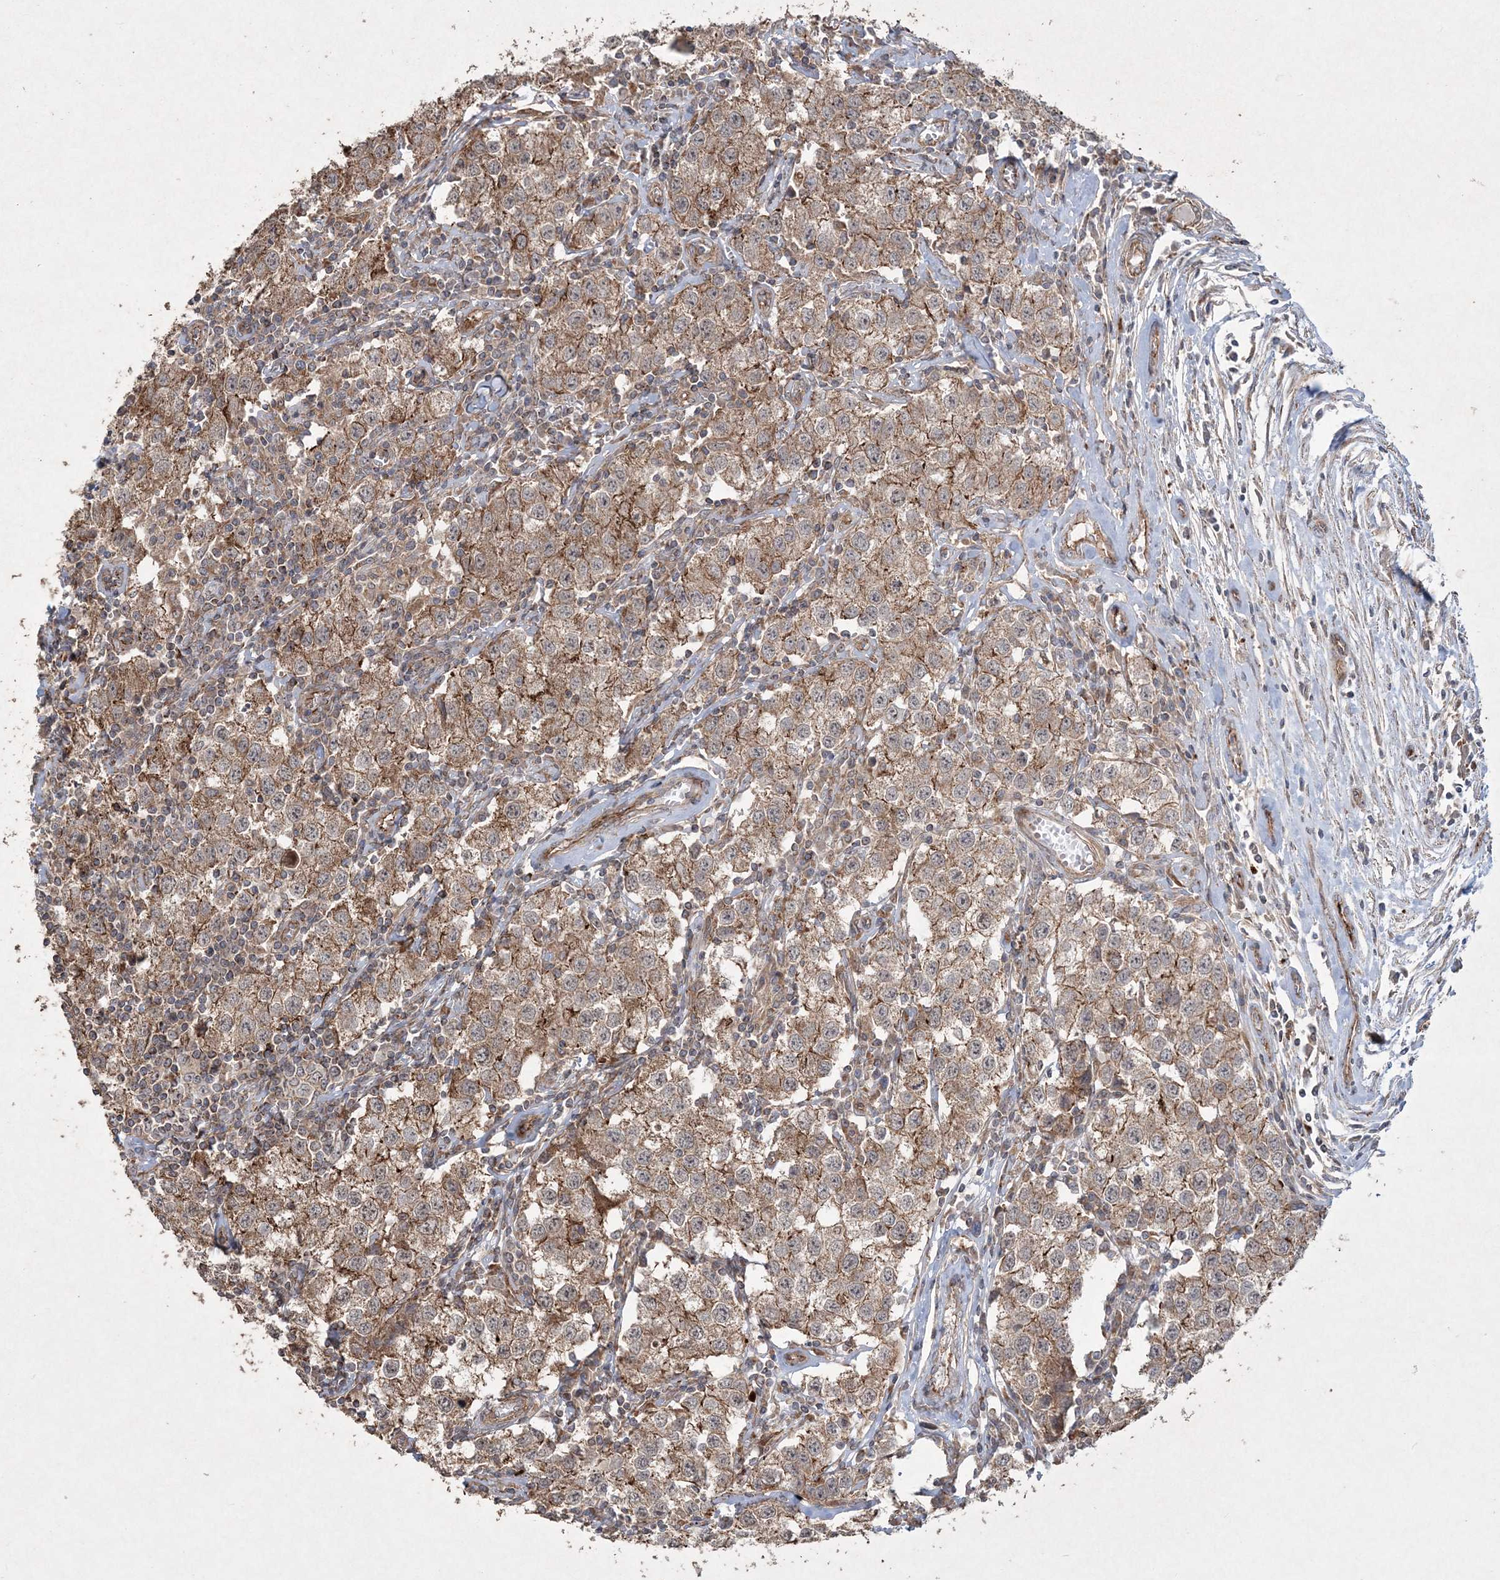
{"staining": {"intensity": "moderate", "quantity": ">75%", "location": "cytoplasmic/membranous"}, "tissue": "testis cancer", "cell_type": "Tumor cells", "image_type": "cancer", "snomed": [{"axis": "morphology", "description": "Seminoma, NOS"}, {"axis": "morphology", "description": "Carcinoma, Embryonal, NOS"}, {"axis": "topography", "description": "Testis"}], "caption": "An image showing moderate cytoplasmic/membranous expression in about >75% of tumor cells in testis cancer (seminoma), as visualized by brown immunohistochemical staining.", "gene": "TTC7A", "patient": {"sex": "male", "age": 43}}